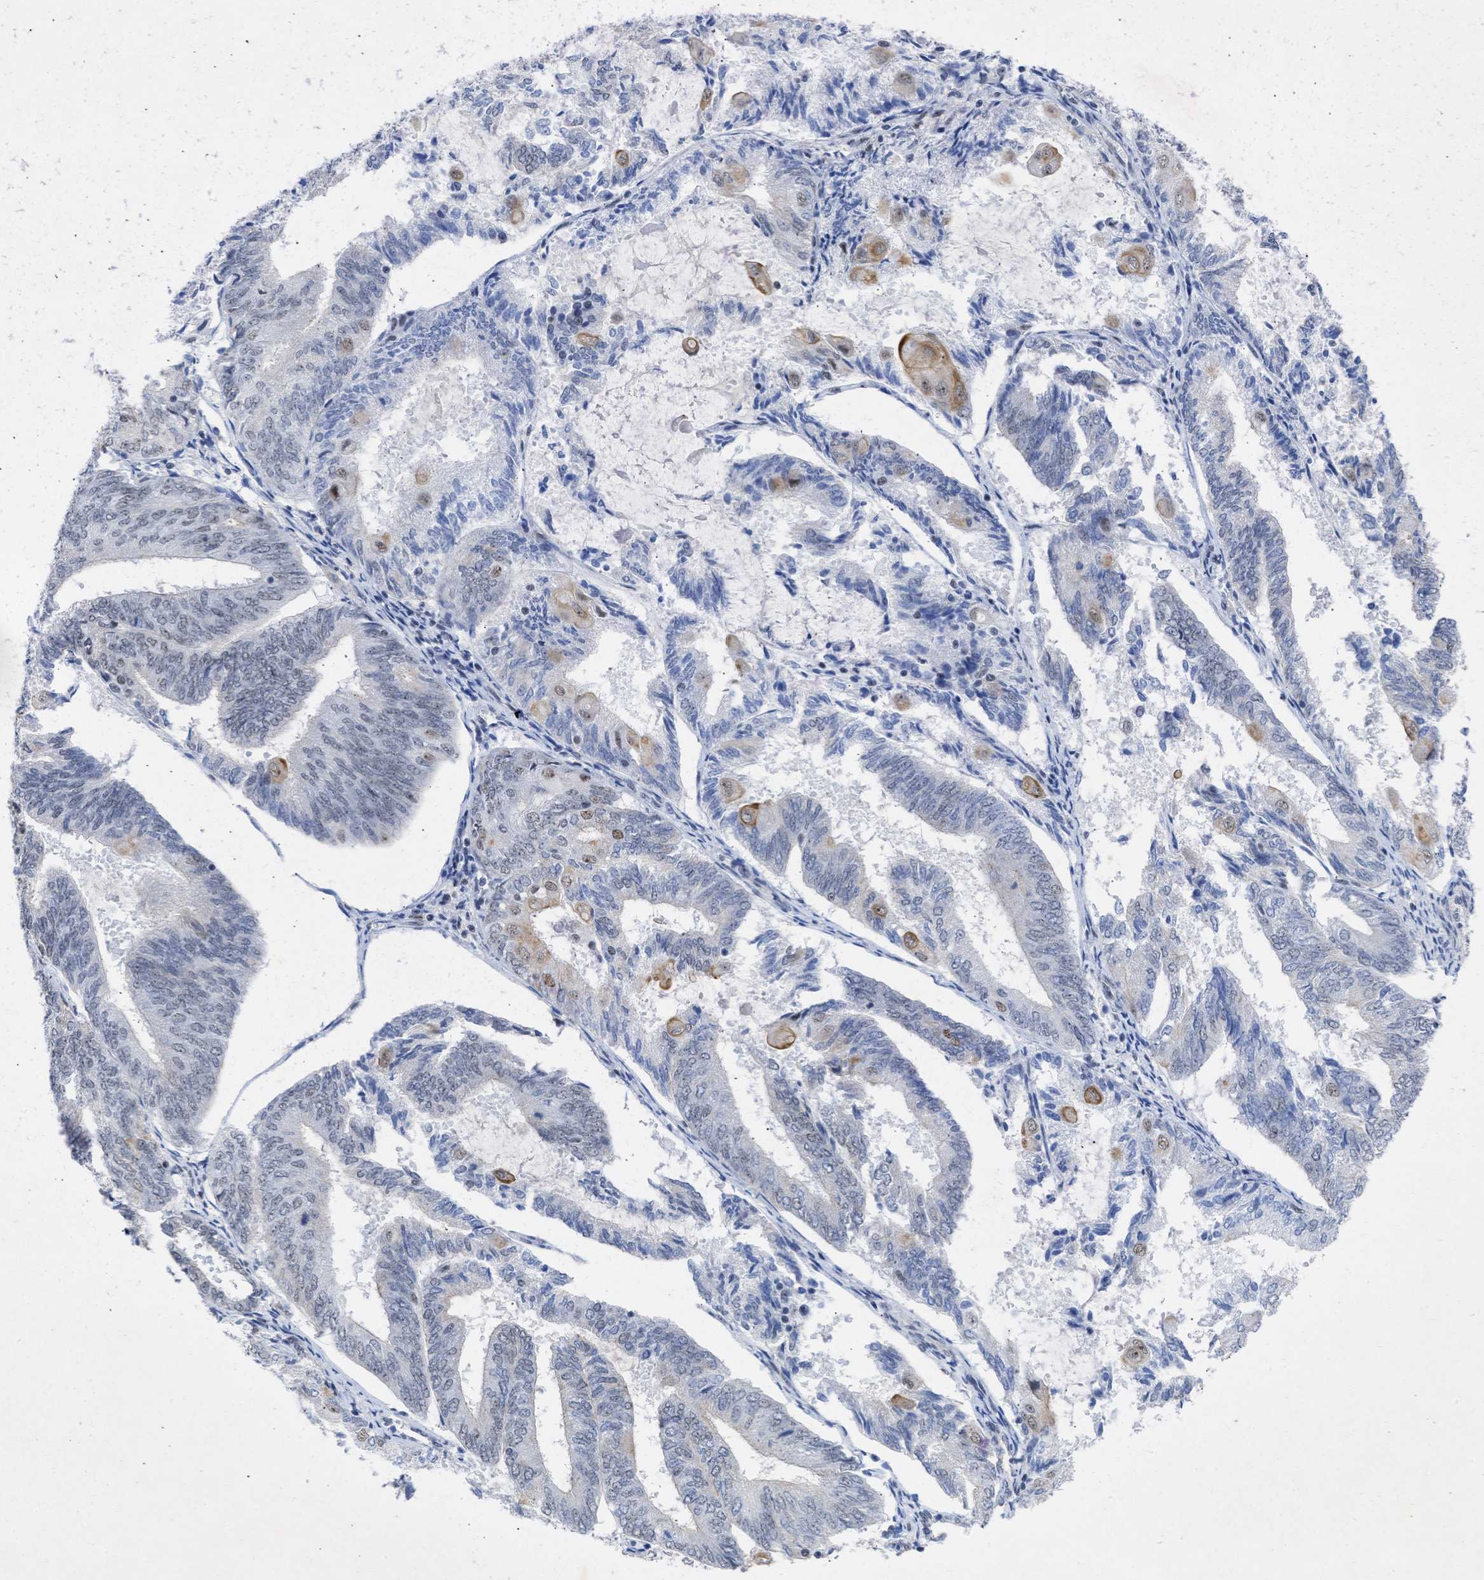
{"staining": {"intensity": "weak", "quantity": "<25%", "location": "nuclear"}, "tissue": "endometrial cancer", "cell_type": "Tumor cells", "image_type": "cancer", "snomed": [{"axis": "morphology", "description": "Adenocarcinoma, NOS"}, {"axis": "topography", "description": "Endometrium"}], "caption": "This micrograph is of endometrial adenocarcinoma stained with IHC to label a protein in brown with the nuclei are counter-stained blue. There is no positivity in tumor cells.", "gene": "DDX41", "patient": {"sex": "female", "age": 81}}